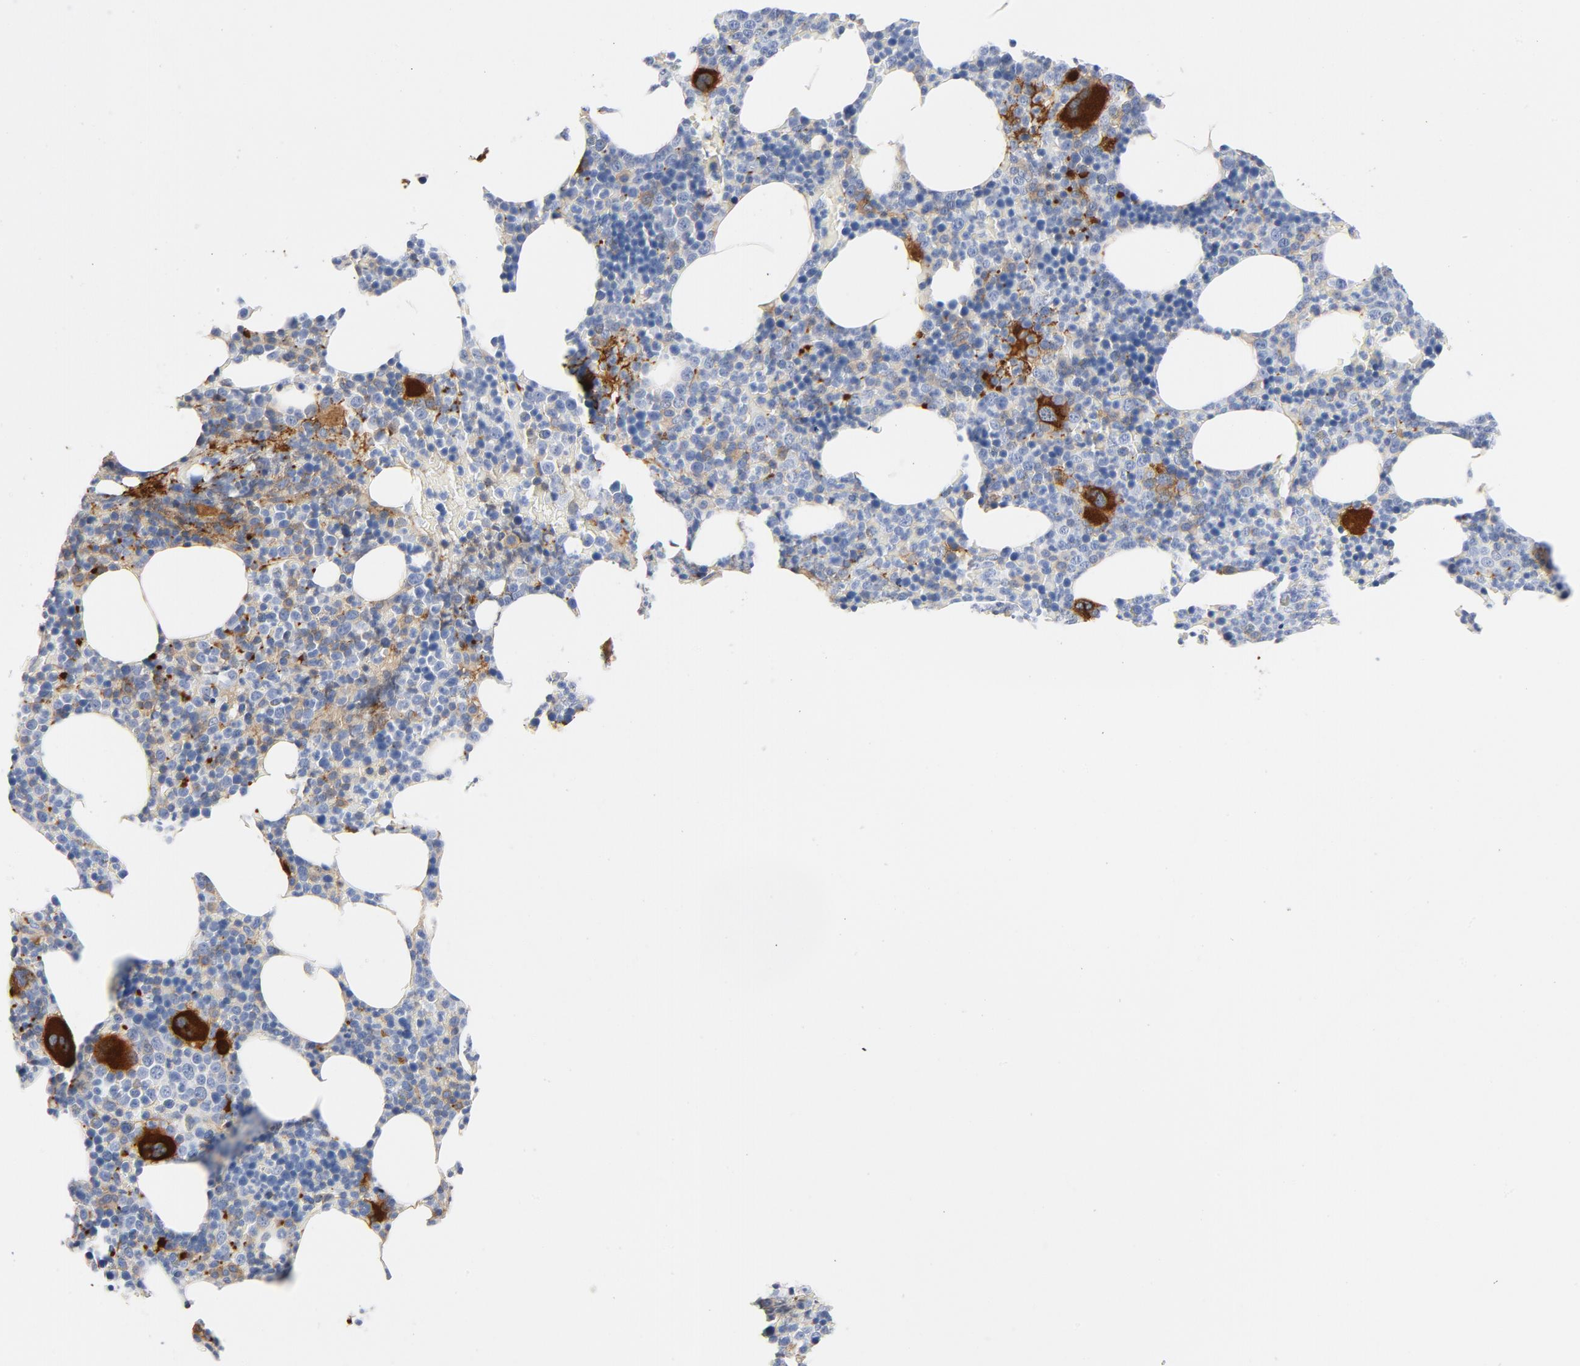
{"staining": {"intensity": "strong", "quantity": "<25%", "location": "cytoplasmic/membranous"}, "tissue": "bone marrow", "cell_type": "Hematopoietic cells", "image_type": "normal", "snomed": [{"axis": "morphology", "description": "Normal tissue, NOS"}, {"axis": "topography", "description": "Bone marrow"}], "caption": "A histopathology image of human bone marrow stained for a protein displays strong cytoplasmic/membranous brown staining in hematopoietic cells.", "gene": "SRC", "patient": {"sex": "female", "age": 66}}